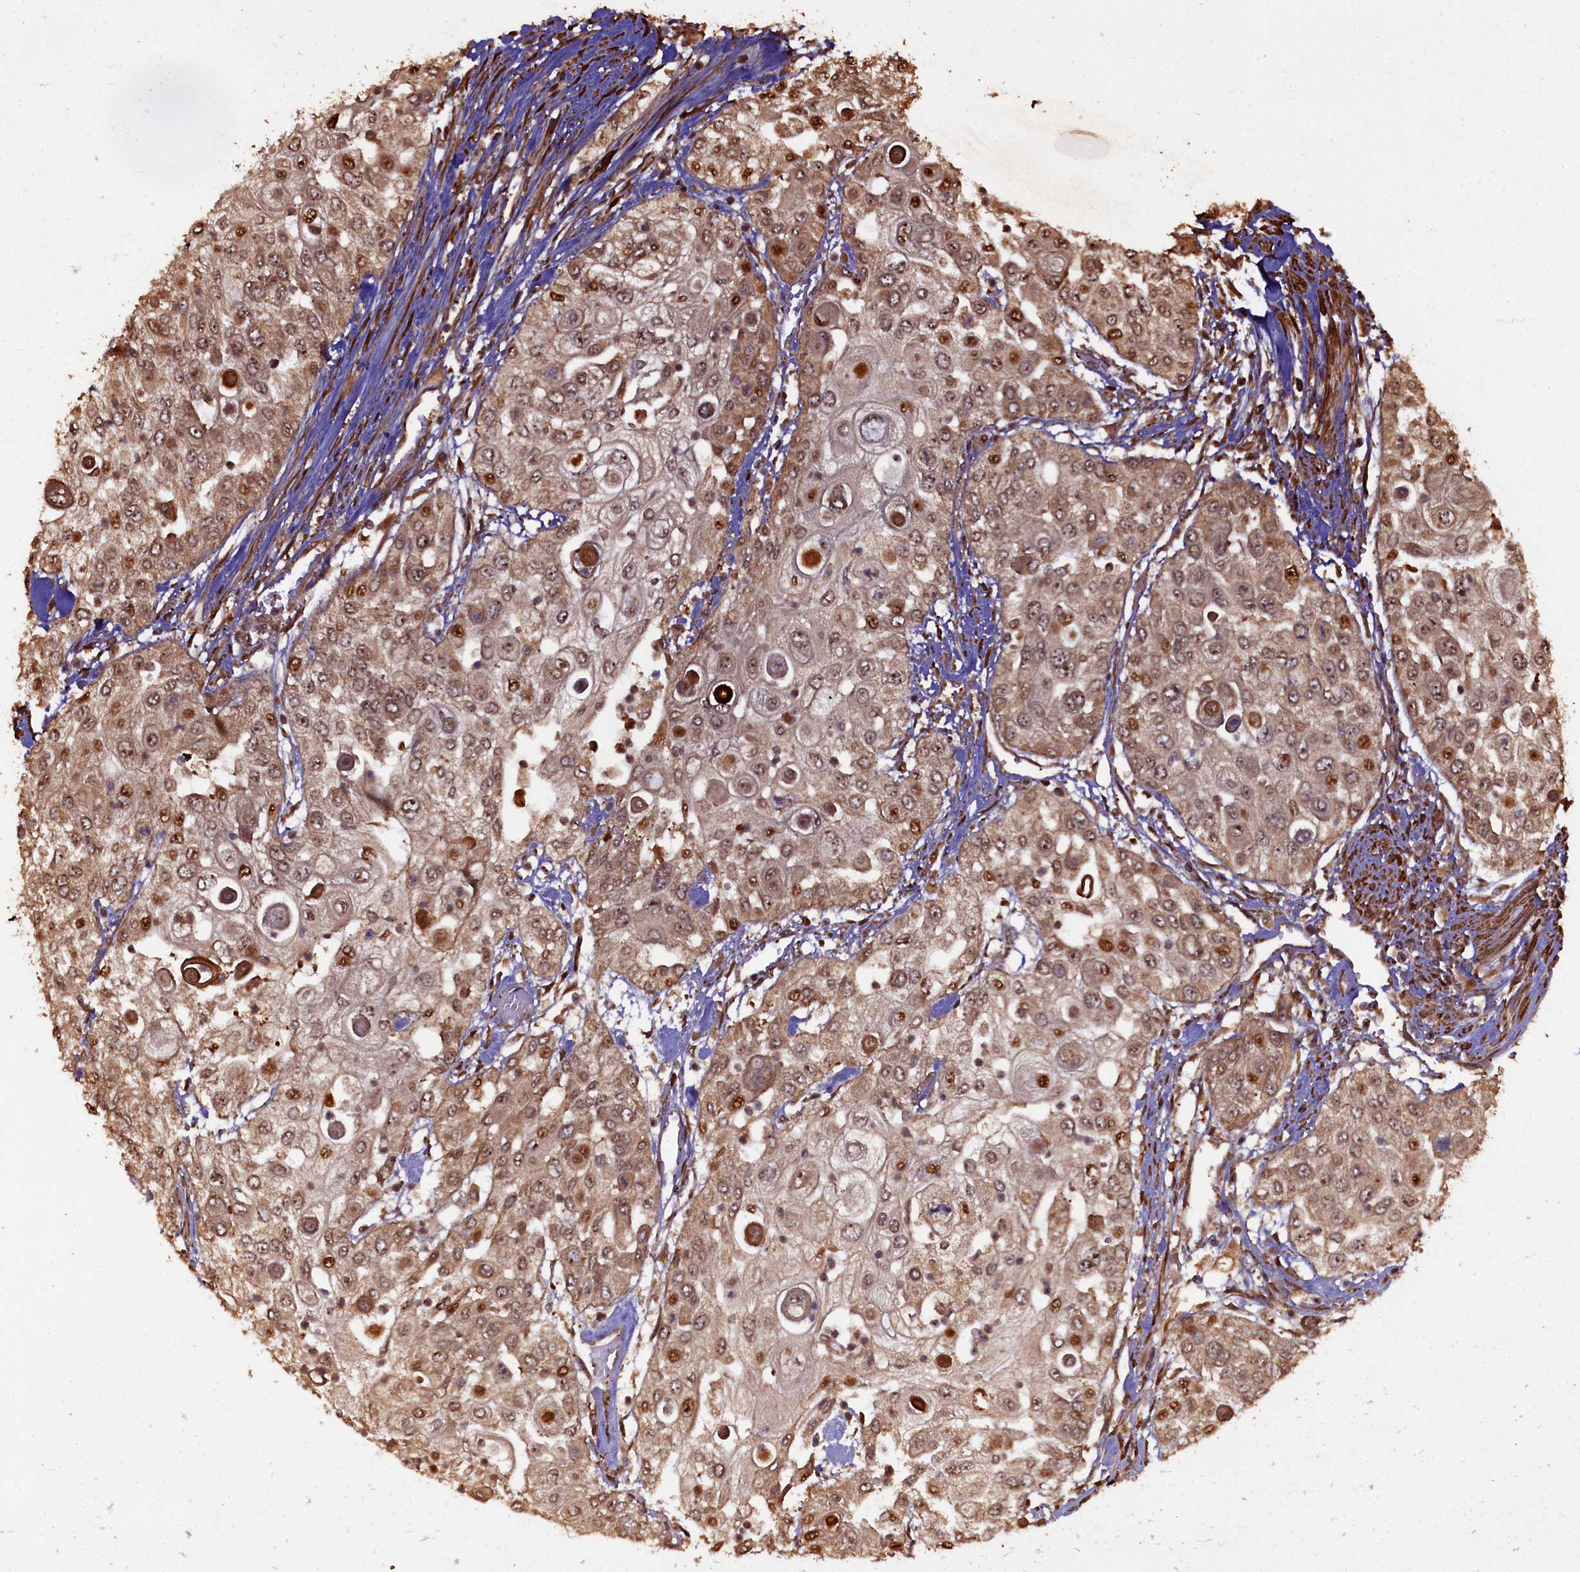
{"staining": {"intensity": "moderate", "quantity": ">75%", "location": "cytoplasmic/membranous,nuclear"}, "tissue": "urothelial cancer", "cell_type": "Tumor cells", "image_type": "cancer", "snomed": [{"axis": "morphology", "description": "Urothelial carcinoma, High grade"}, {"axis": "topography", "description": "Urinary bladder"}], "caption": "High-magnification brightfield microscopy of high-grade urothelial carcinoma stained with DAB (3,3'-diaminobenzidine) (brown) and counterstained with hematoxylin (blue). tumor cells exhibit moderate cytoplasmic/membranous and nuclear expression is seen in about>75% of cells.", "gene": "PIGN", "patient": {"sex": "female", "age": 79}}